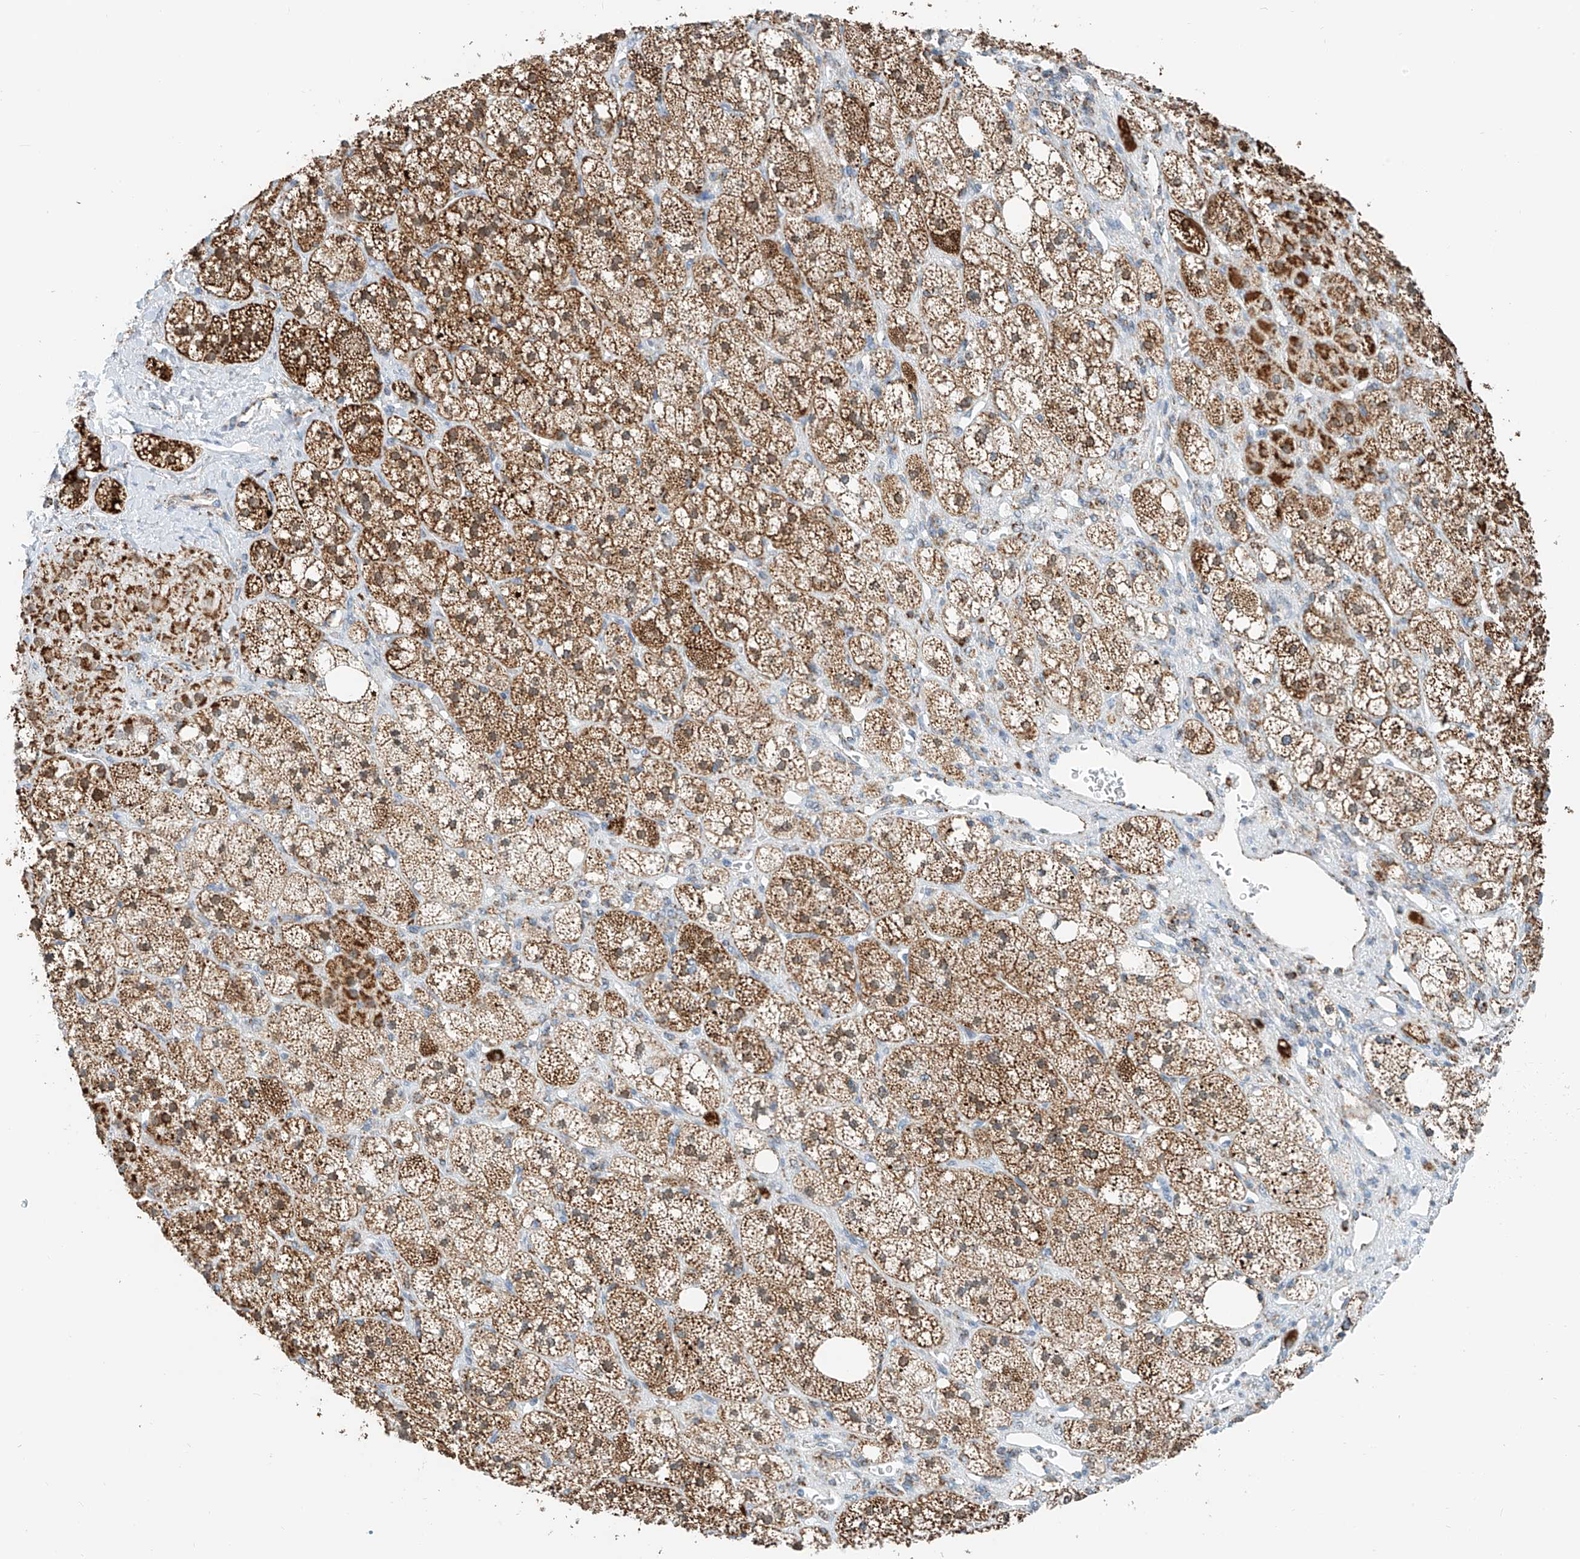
{"staining": {"intensity": "moderate", "quantity": ">75%", "location": "cytoplasmic/membranous"}, "tissue": "adrenal gland", "cell_type": "Glandular cells", "image_type": "normal", "snomed": [{"axis": "morphology", "description": "Normal tissue, NOS"}, {"axis": "topography", "description": "Adrenal gland"}], "caption": "A high-resolution histopathology image shows IHC staining of benign adrenal gland, which displays moderate cytoplasmic/membranous positivity in about >75% of glandular cells. Using DAB (3,3'-diaminobenzidine) (brown) and hematoxylin (blue) stains, captured at high magnification using brightfield microscopy.", "gene": "PPA2", "patient": {"sex": "male", "age": 61}}